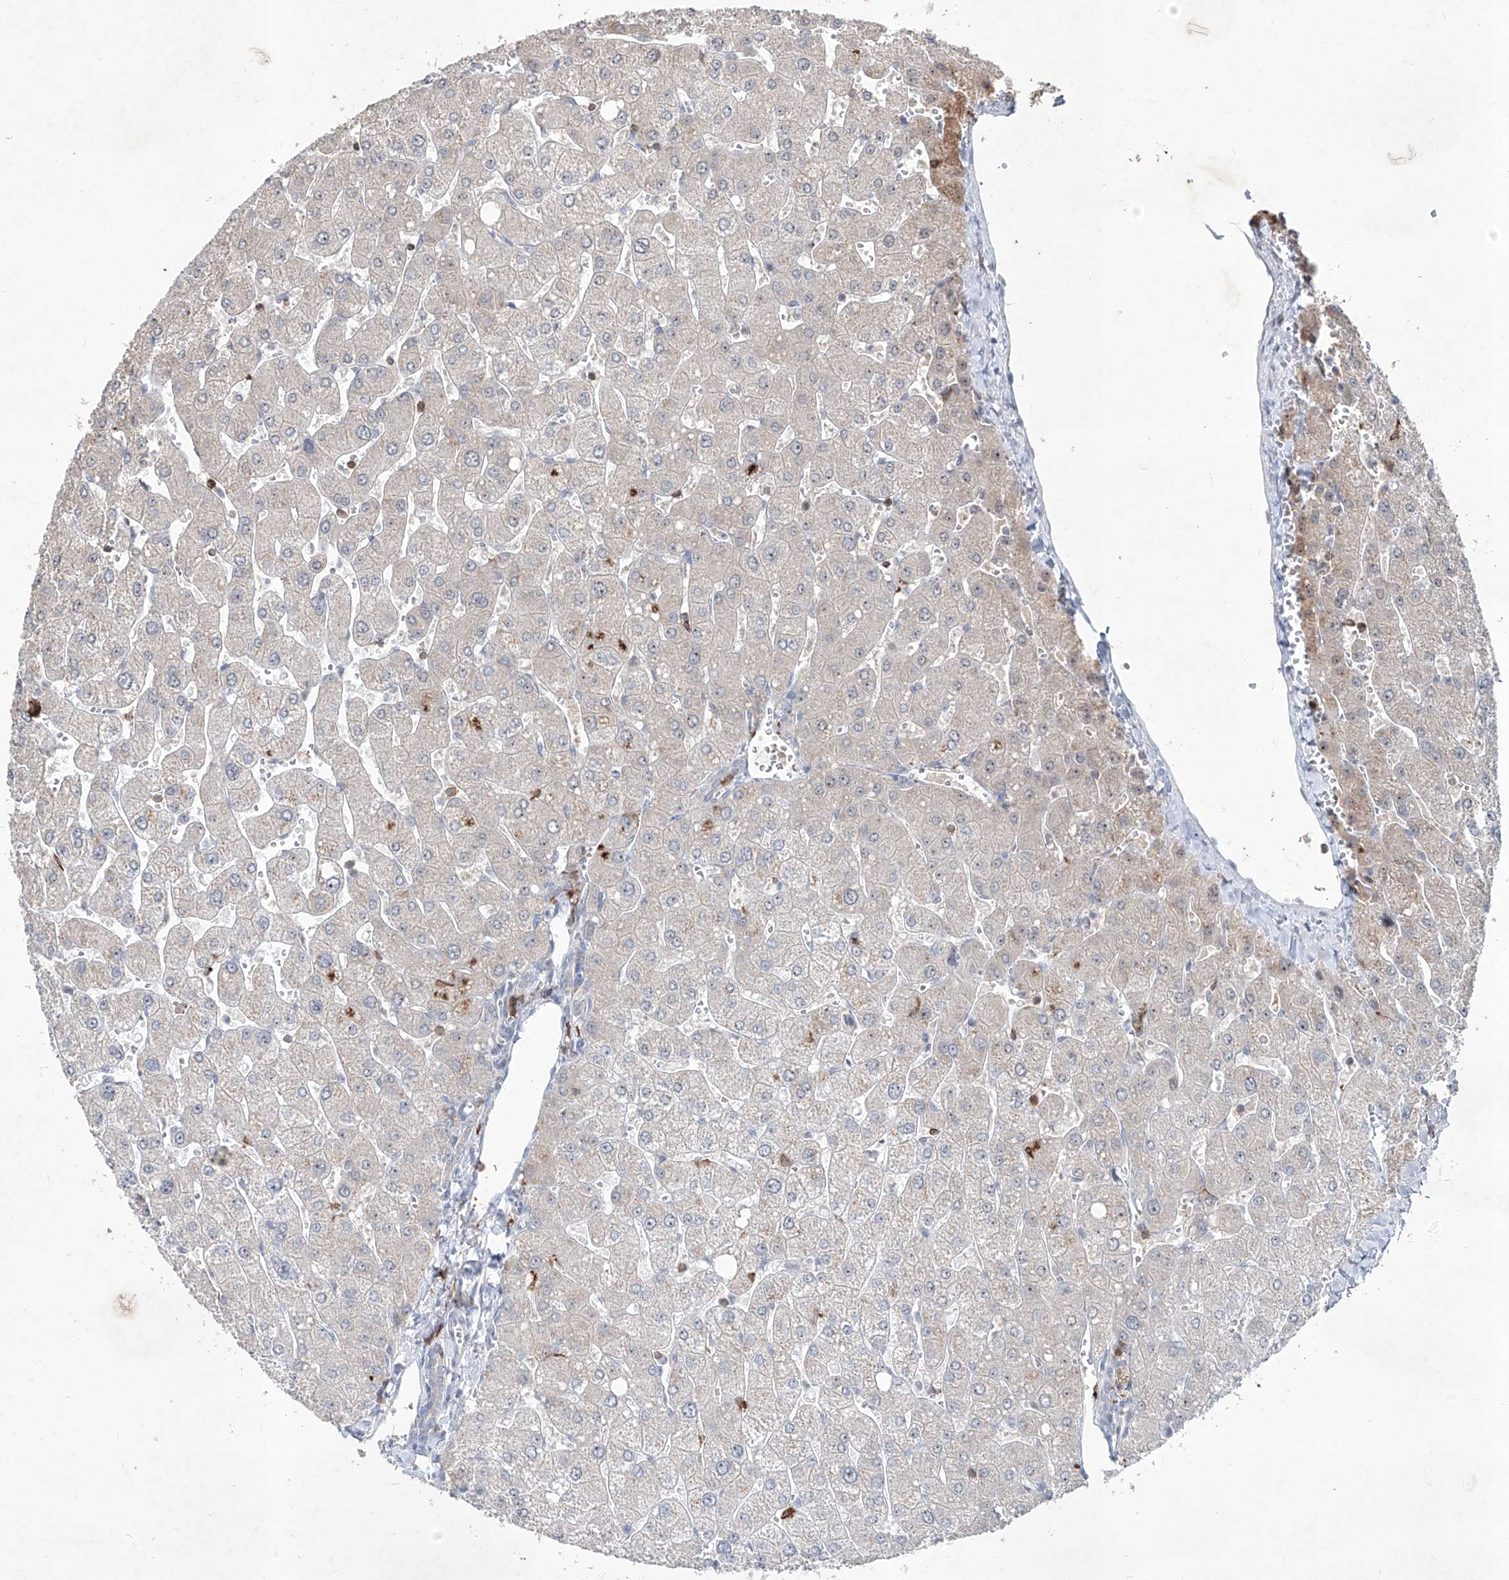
{"staining": {"intensity": "negative", "quantity": "none", "location": "none"}, "tissue": "liver", "cell_type": "Cholangiocytes", "image_type": "normal", "snomed": [{"axis": "morphology", "description": "Normal tissue, NOS"}, {"axis": "topography", "description": "Liver"}], "caption": "A histopathology image of liver stained for a protein demonstrates no brown staining in cholangiocytes. (Stains: DAB (3,3'-diaminobenzidine) IHC with hematoxylin counter stain, Microscopy: brightfield microscopy at high magnification).", "gene": "ZBTB48", "patient": {"sex": "male", "age": 55}}